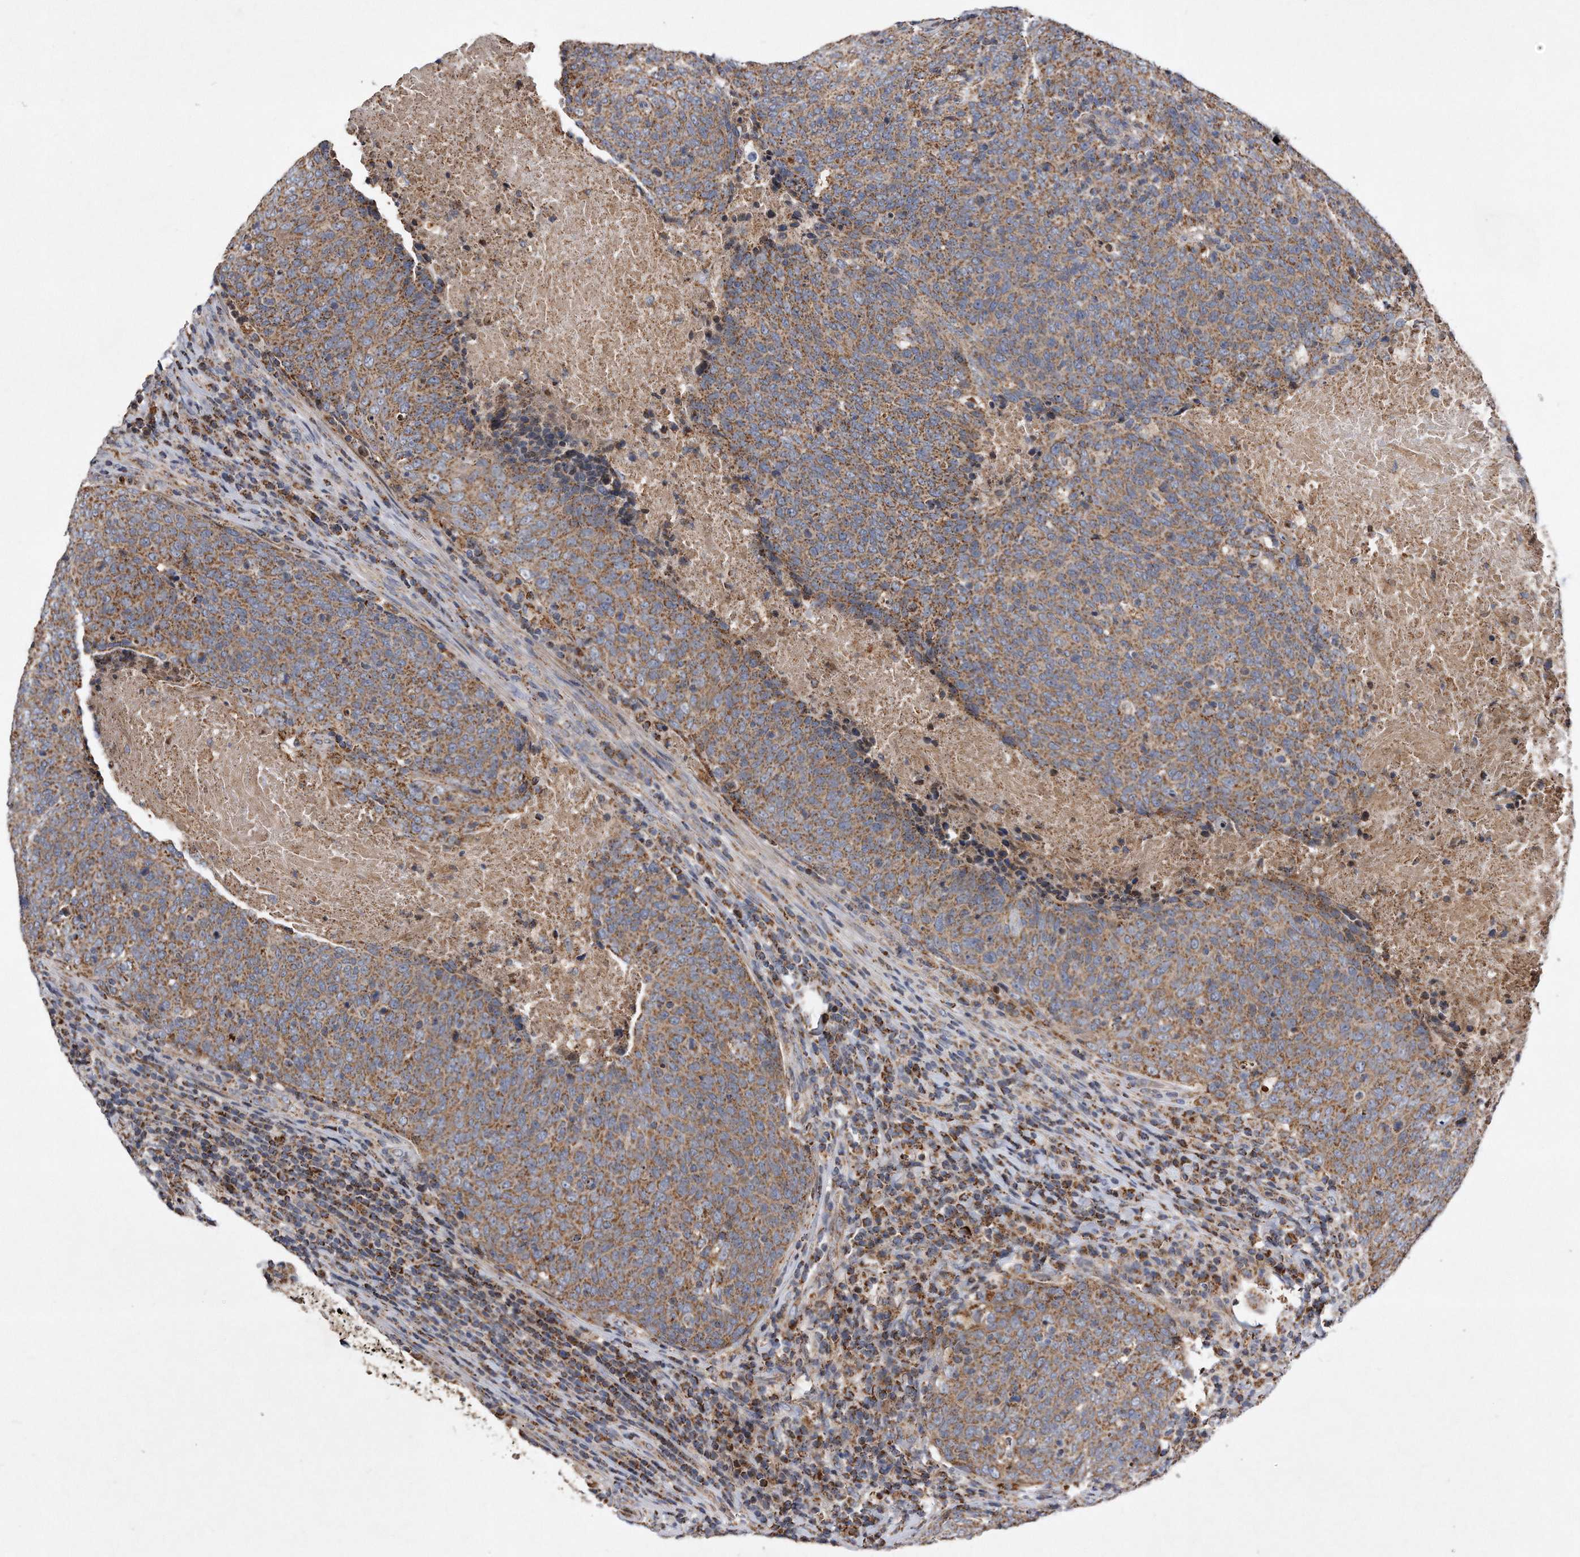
{"staining": {"intensity": "moderate", "quantity": ">75%", "location": "cytoplasmic/membranous"}, "tissue": "head and neck cancer", "cell_type": "Tumor cells", "image_type": "cancer", "snomed": [{"axis": "morphology", "description": "Squamous cell carcinoma, NOS"}, {"axis": "morphology", "description": "Squamous cell carcinoma, metastatic, NOS"}, {"axis": "topography", "description": "Lymph node"}, {"axis": "topography", "description": "Head-Neck"}], "caption": "Immunohistochemistry of human head and neck cancer (metastatic squamous cell carcinoma) shows medium levels of moderate cytoplasmic/membranous staining in about >75% of tumor cells.", "gene": "PPP5C", "patient": {"sex": "male", "age": 62}}